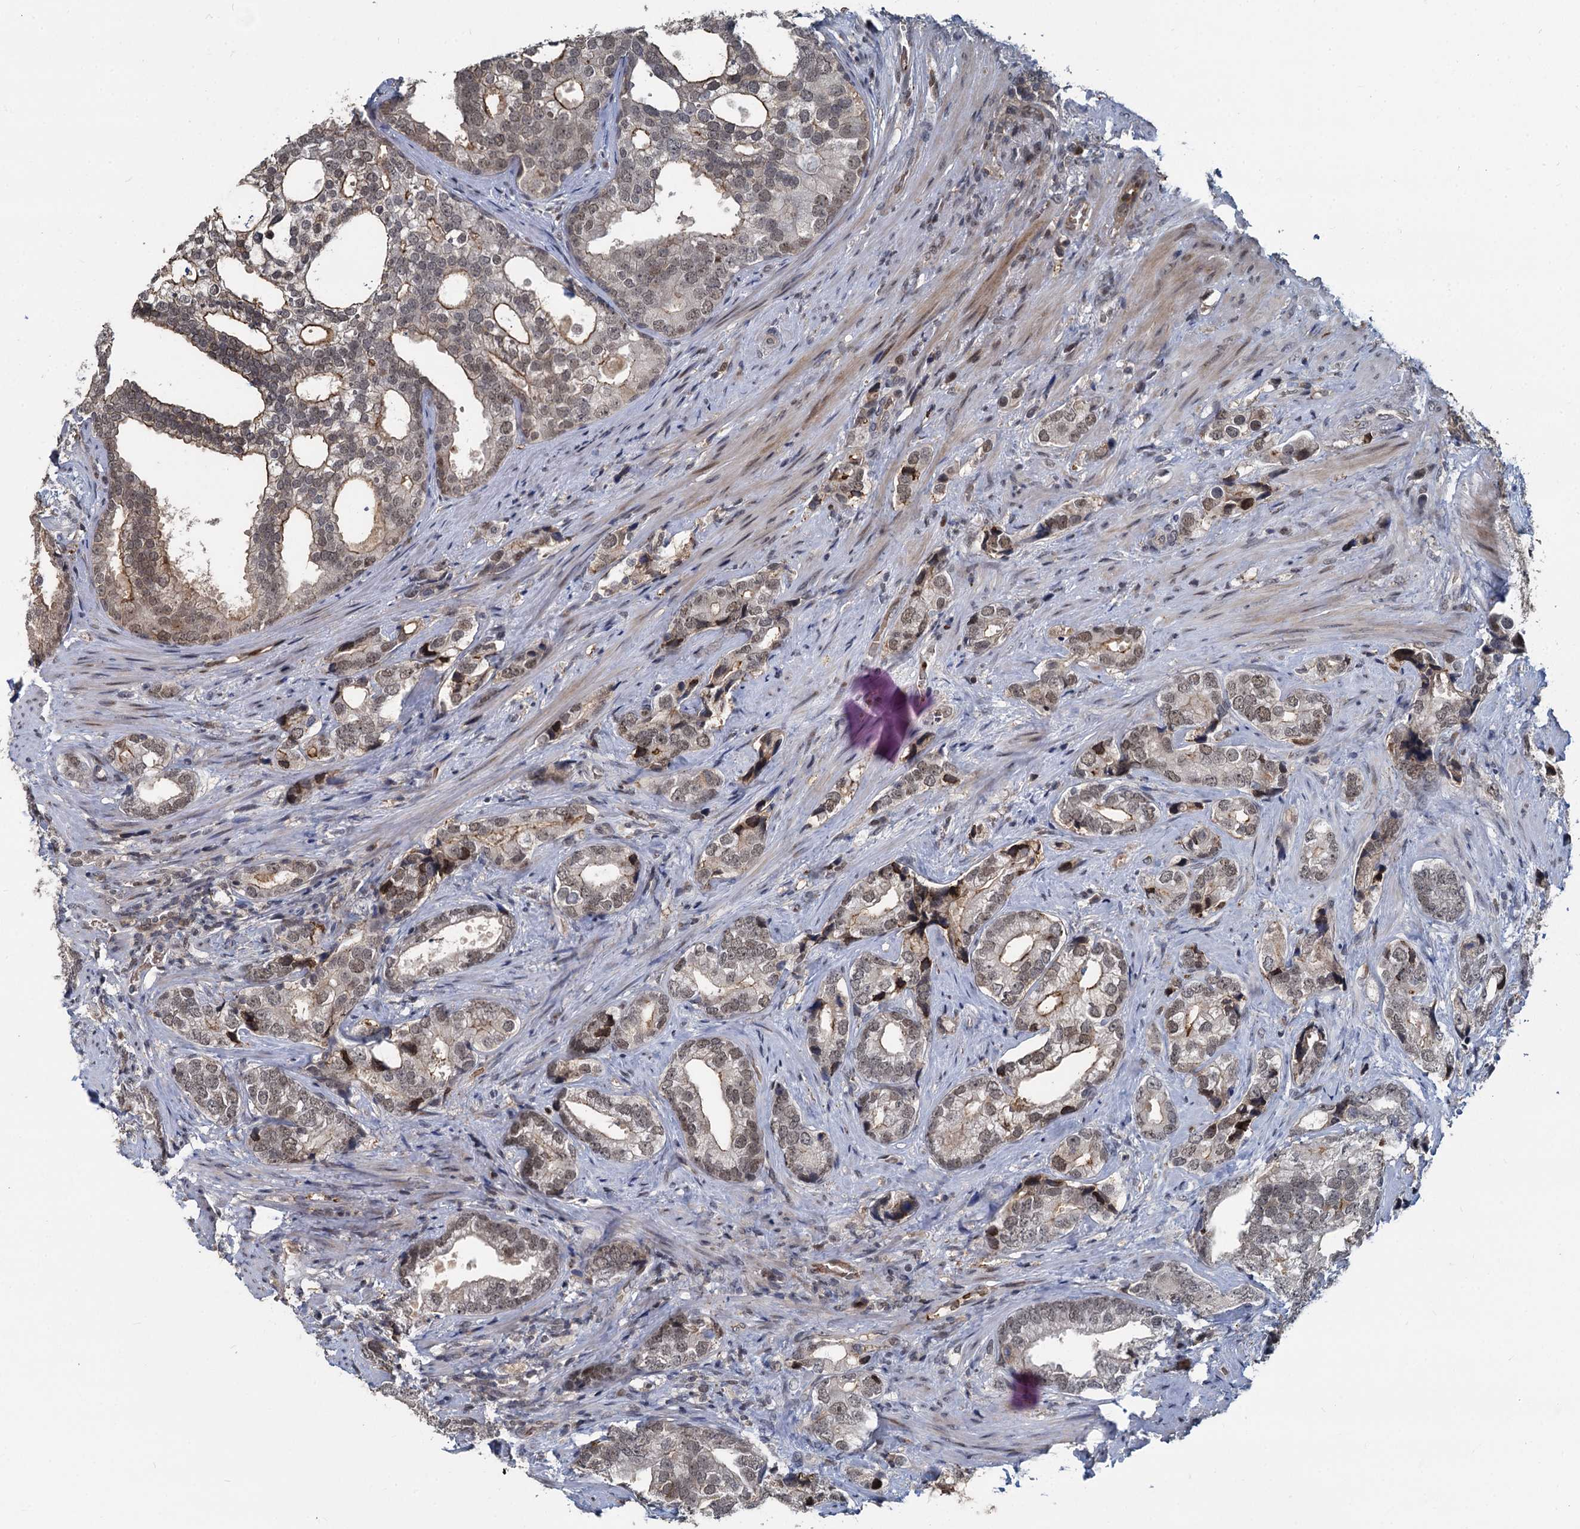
{"staining": {"intensity": "weak", "quantity": "25%-75%", "location": "cytoplasmic/membranous,nuclear"}, "tissue": "prostate cancer", "cell_type": "Tumor cells", "image_type": "cancer", "snomed": [{"axis": "morphology", "description": "Adenocarcinoma, High grade"}, {"axis": "topography", "description": "Prostate"}], "caption": "Protein expression by immunohistochemistry (IHC) displays weak cytoplasmic/membranous and nuclear staining in about 25%-75% of tumor cells in prostate cancer. (brown staining indicates protein expression, while blue staining denotes nuclei).", "gene": "FANCI", "patient": {"sex": "male", "age": 75}}